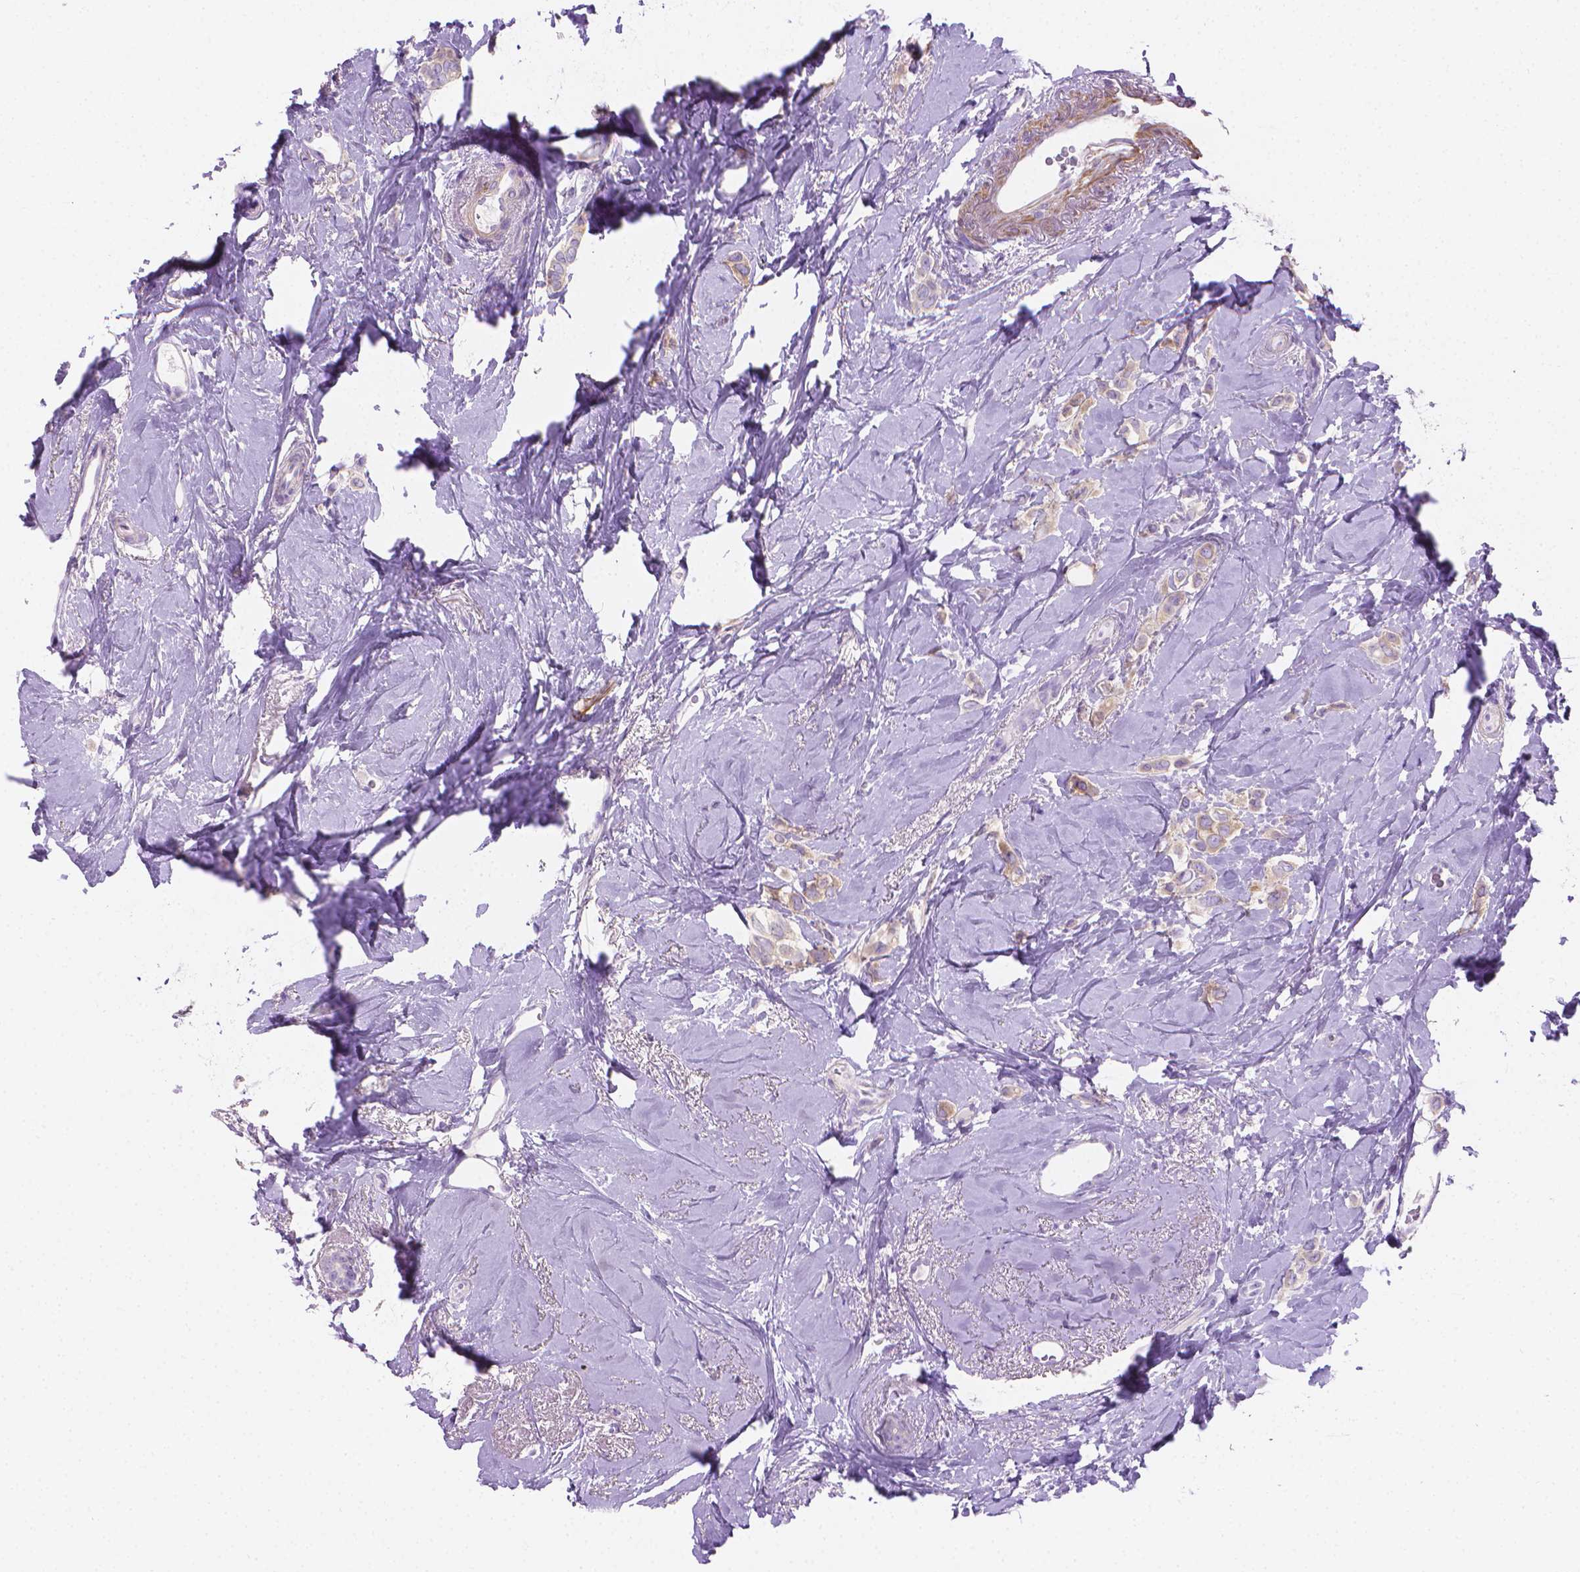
{"staining": {"intensity": "weak", "quantity": "25%-75%", "location": "cytoplasmic/membranous"}, "tissue": "breast cancer", "cell_type": "Tumor cells", "image_type": "cancer", "snomed": [{"axis": "morphology", "description": "Lobular carcinoma"}, {"axis": "topography", "description": "Breast"}], "caption": "Breast cancer was stained to show a protein in brown. There is low levels of weak cytoplasmic/membranous positivity in approximately 25%-75% of tumor cells.", "gene": "FASN", "patient": {"sex": "female", "age": 66}}